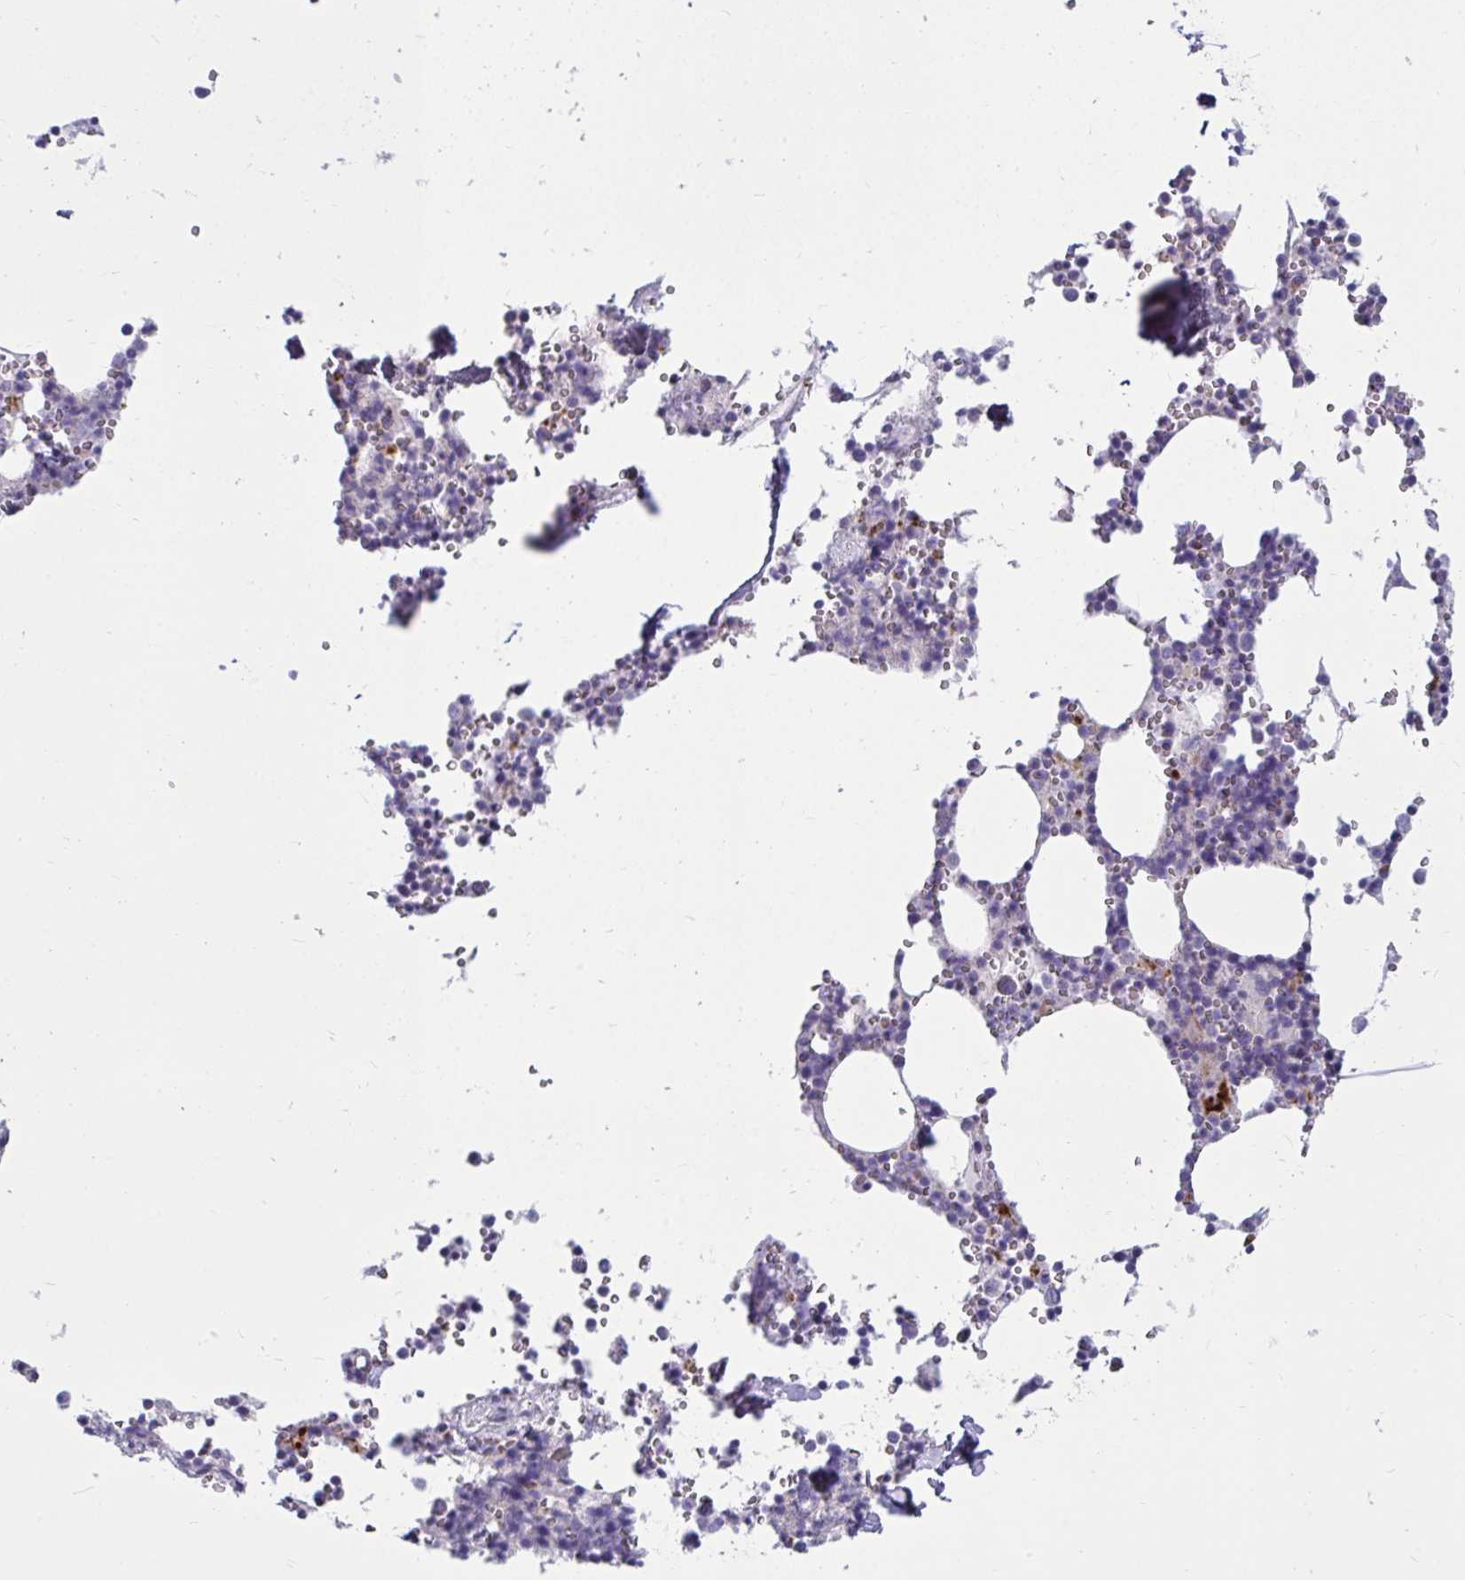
{"staining": {"intensity": "moderate", "quantity": "<25%", "location": "cytoplasmic/membranous"}, "tissue": "bone marrow", "cell_type": "Hematopoietic cells", "image_type": "normal", "snomed": [{"axis": "morphology", "description": "Normal tissue, NOS"}, {"axis": "topography", "description": "Bone marrow"}], "caption": "Benign bone marrow shows moderate cytoplasmic/membranous expression in about <25% of hematopoietic cells (Stains: DAB (3,3'-diaminobenzidine) in brown, nuclei in blue, Microscopy: brightfield microscopy at high magnification)..", "gene": "CTSZ", "patient": {"sex": "male", "age": 54}}